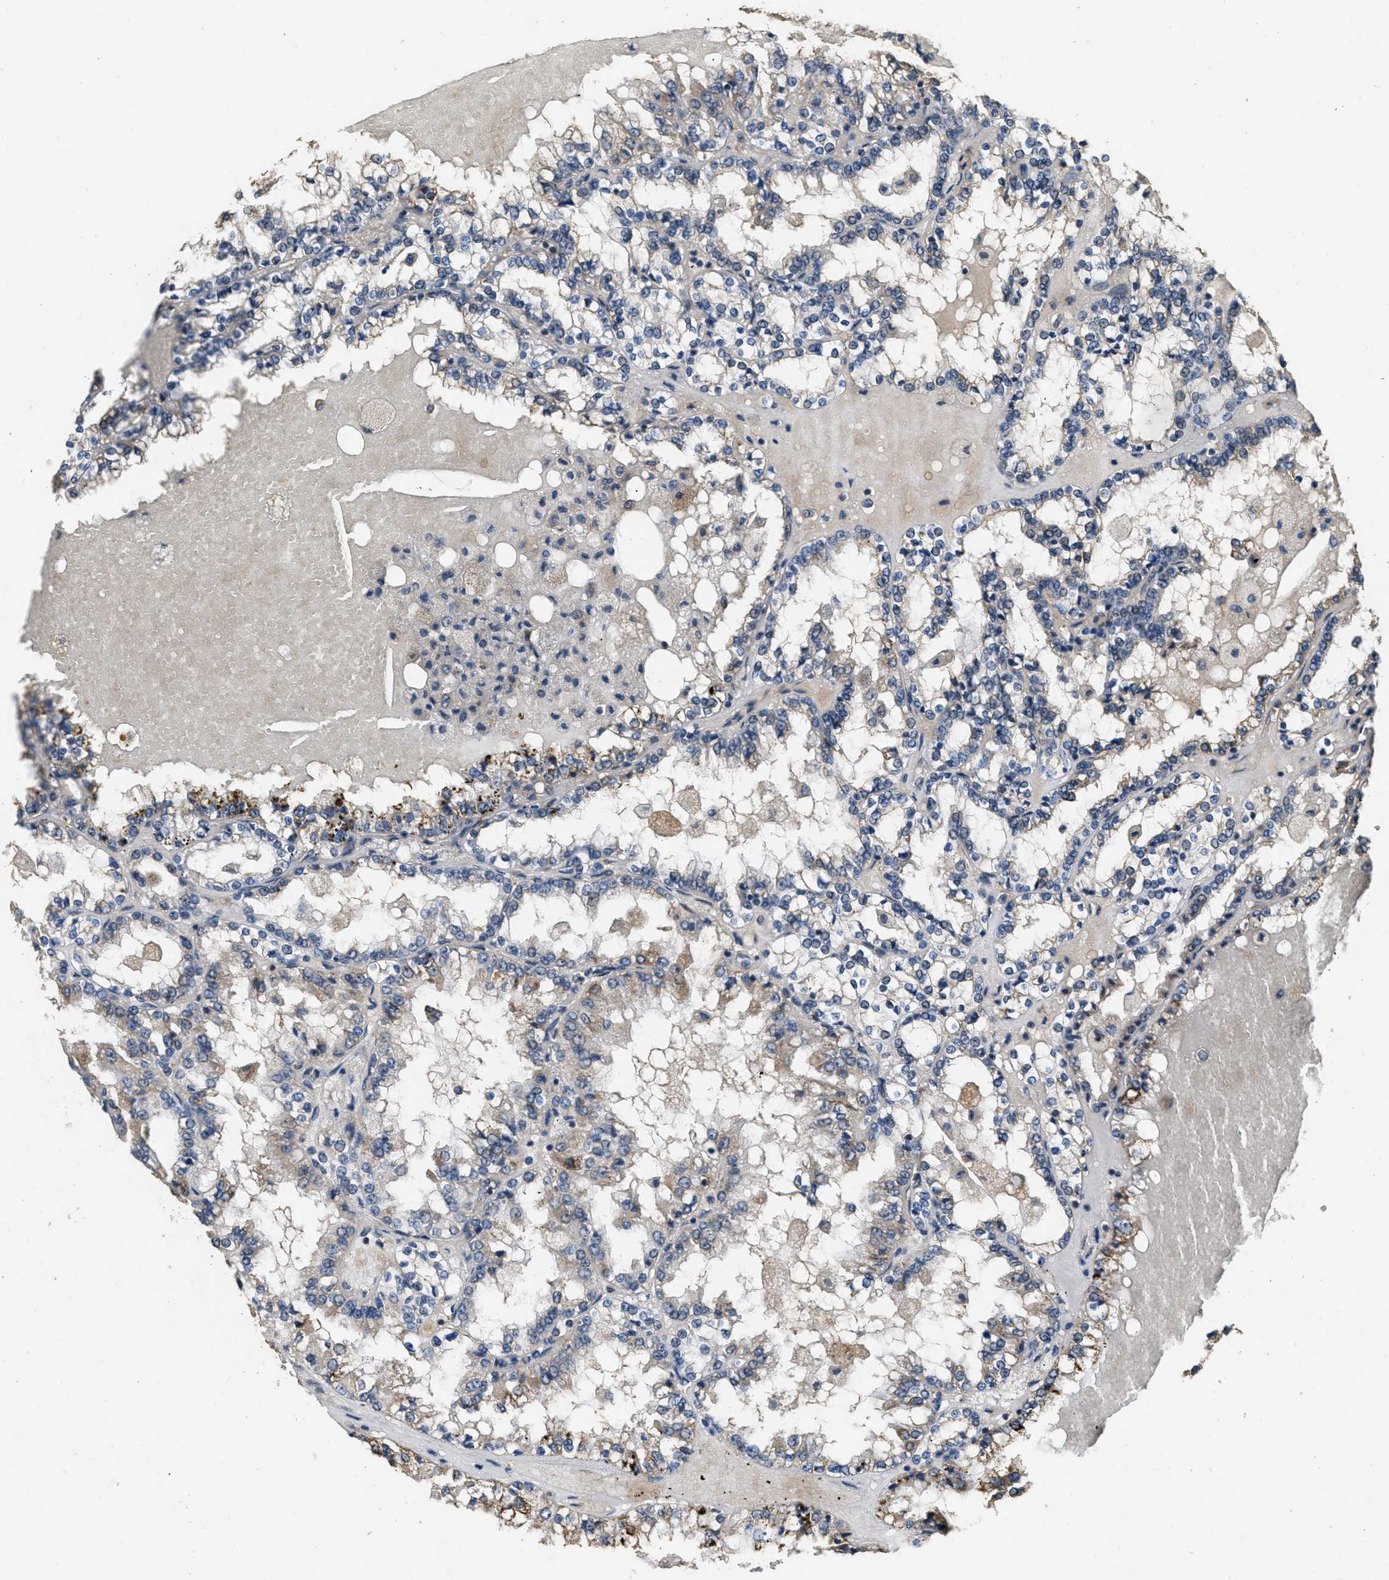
{"staining": {"intensity": "moderate", "quantity": "25%-75%", "location": "cytoplasmic/membranous"}, "tissue": "renal cancer", "cell_type": "Tumor cells", "image_type": "cancer", "snomed": [{"axis": "morphology", "description": "Adenocarcinoma, NOS"}, {"axis": "topography", "description": "Kidney"}], "caption": "Immunohistochemical staining of human renal adenocarcinoma displays moderate cytoplasmic/membranous protein expression in approximately 25%-75% of tumor cells.", "gene": "THBS2", "patient": {"sex": "female", "age": 56}}